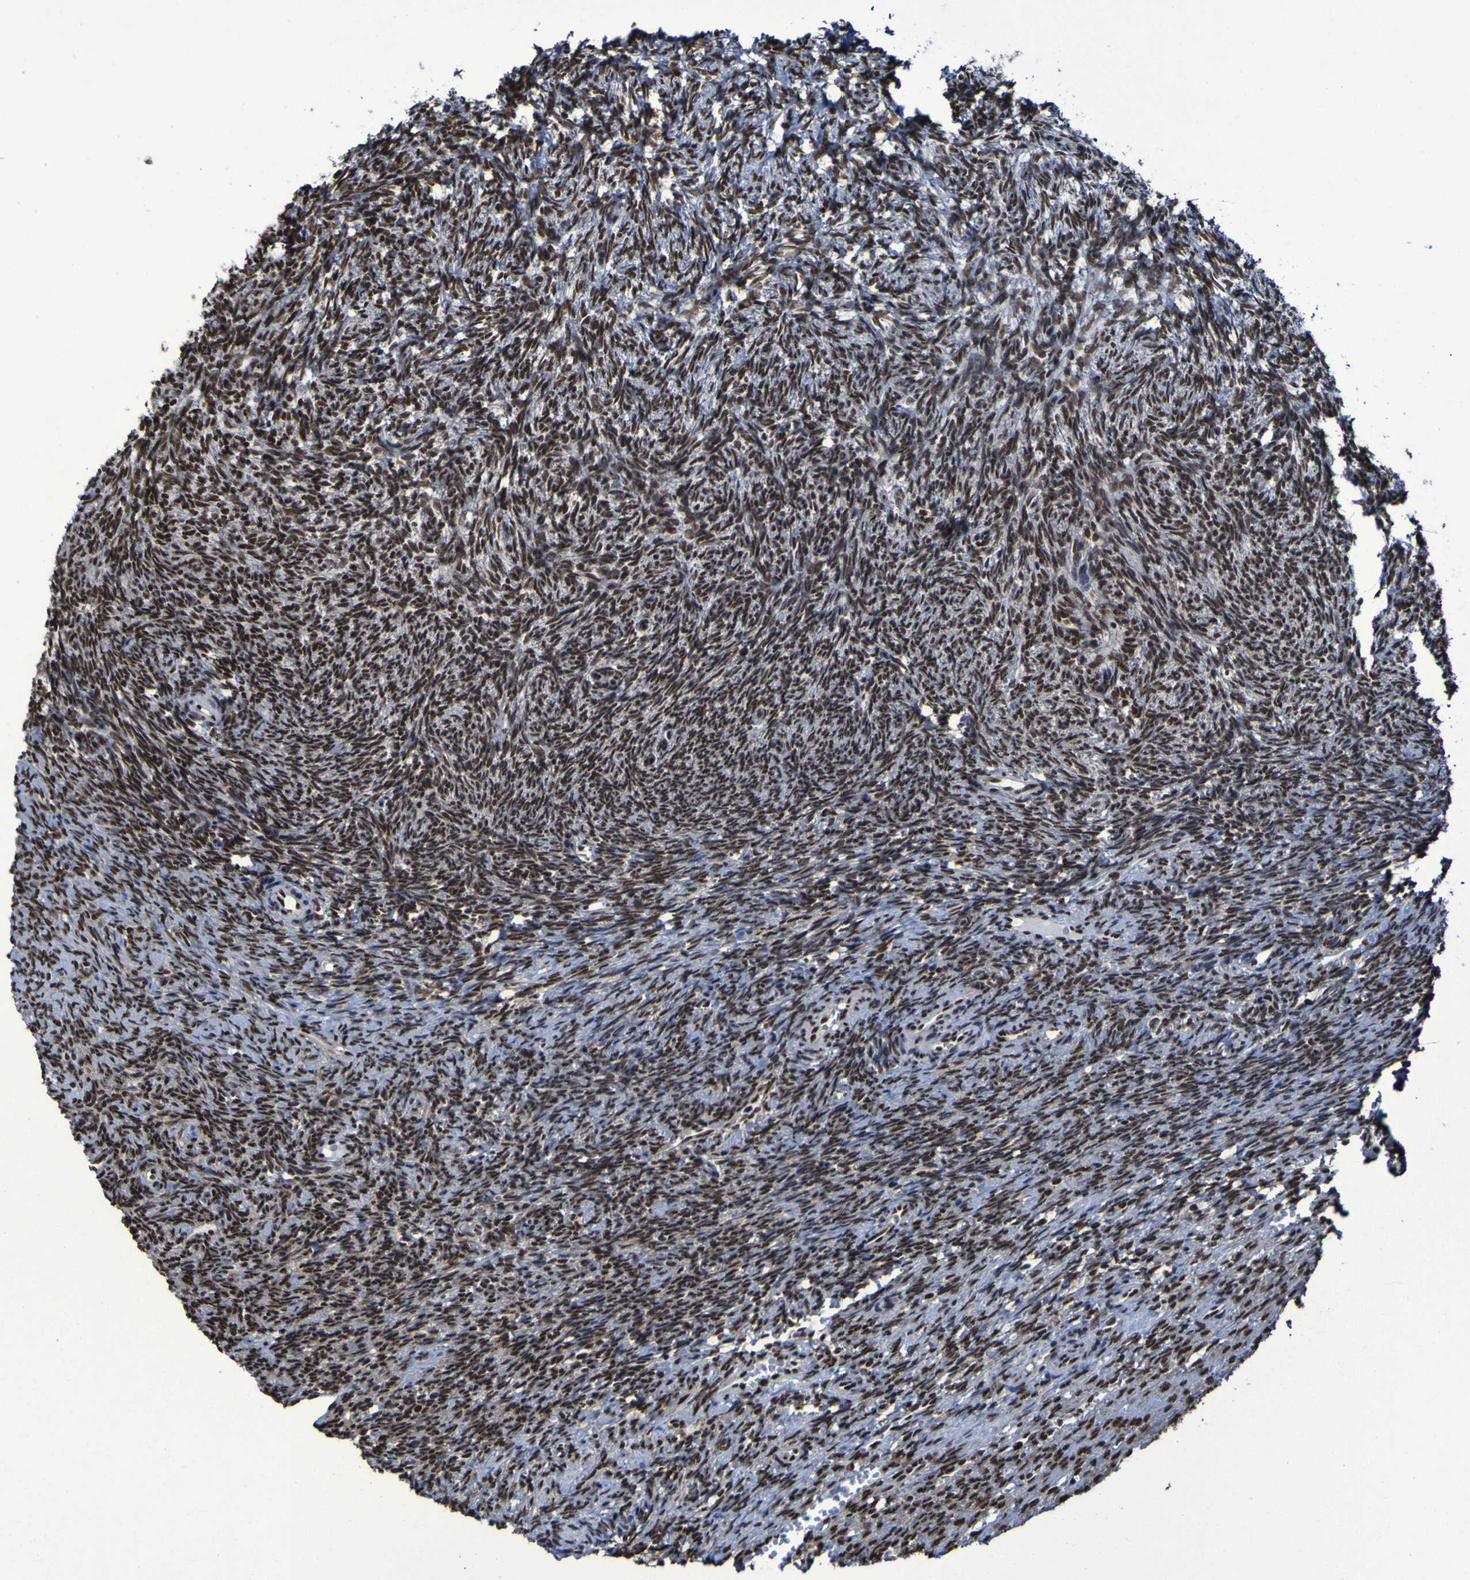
{"staining": {"intensity": "strong", "quantity": ">75%", "location": "nuclear"}, "tissue": "ovary", "cell_type": "Follicle cells", "image_type": "normal", "snomed": [{"axis": "morphology", "description": "Normal tissue, NOS"}, {"axis": "topography", "description": "Ovary"}], "caption": "A brown stain shows strong nuclear positivity of a protein in follicle cells of unremarkable ovary.", "gene": "HNRNPR", "patient": {"sex": "female", "age": 41}}